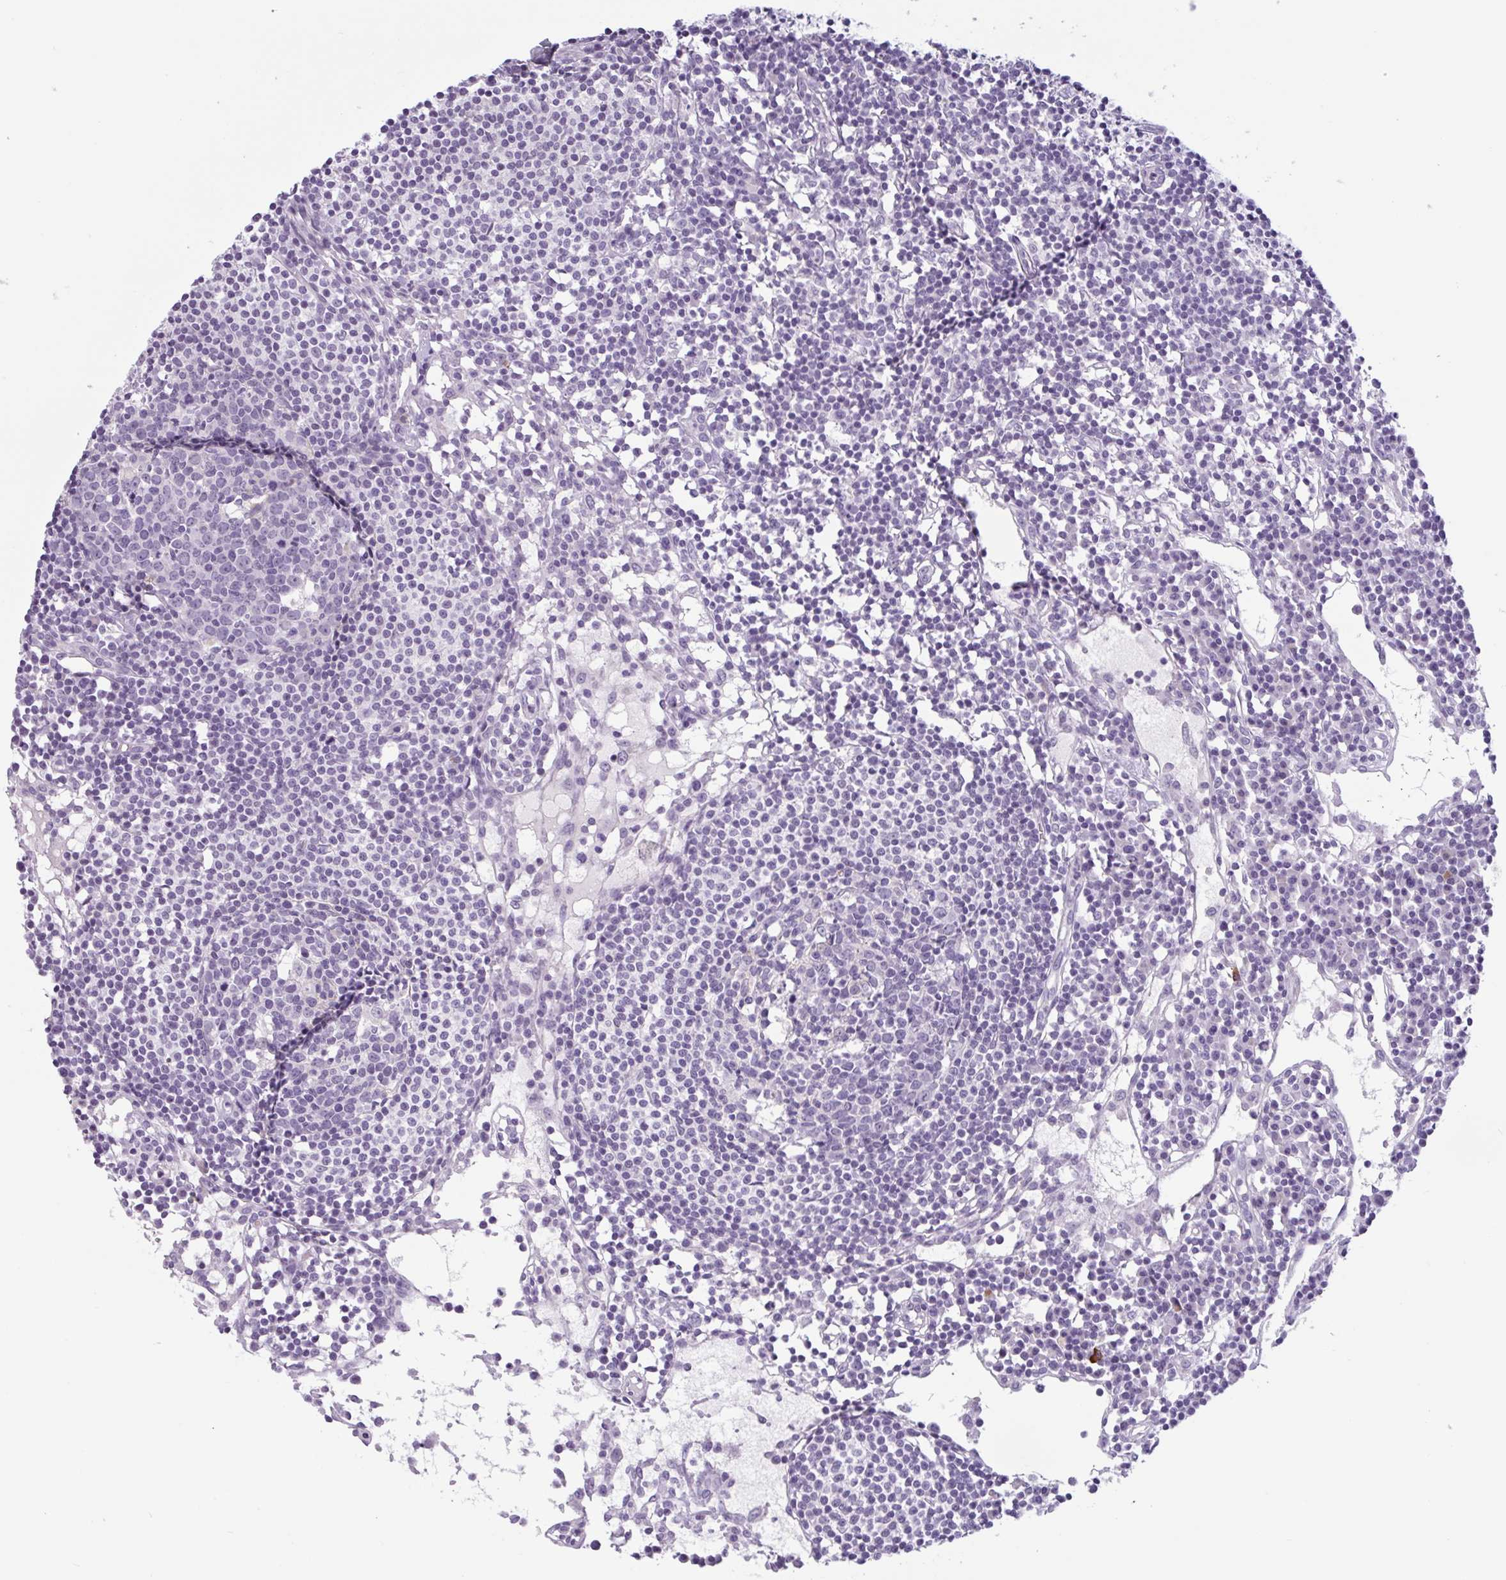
{"staining": {"intensity": "negative", "quantity": "none", "location": "none"}, "tissue": "lymph node", "cell_type": "Germinal center cells", "image_type": "normal", "snomed": [{"axis": "morphology", "description": "Normal tissue, NOS"}, {"axis": "topography", "description": "Lymph node"}], "caption": "Immunohistochemical staining of benign human lymph node demonstrates no significant staining in germinal center cells.", "gene": "CTSE", "patient": {"sex": "female", "age": 78}}